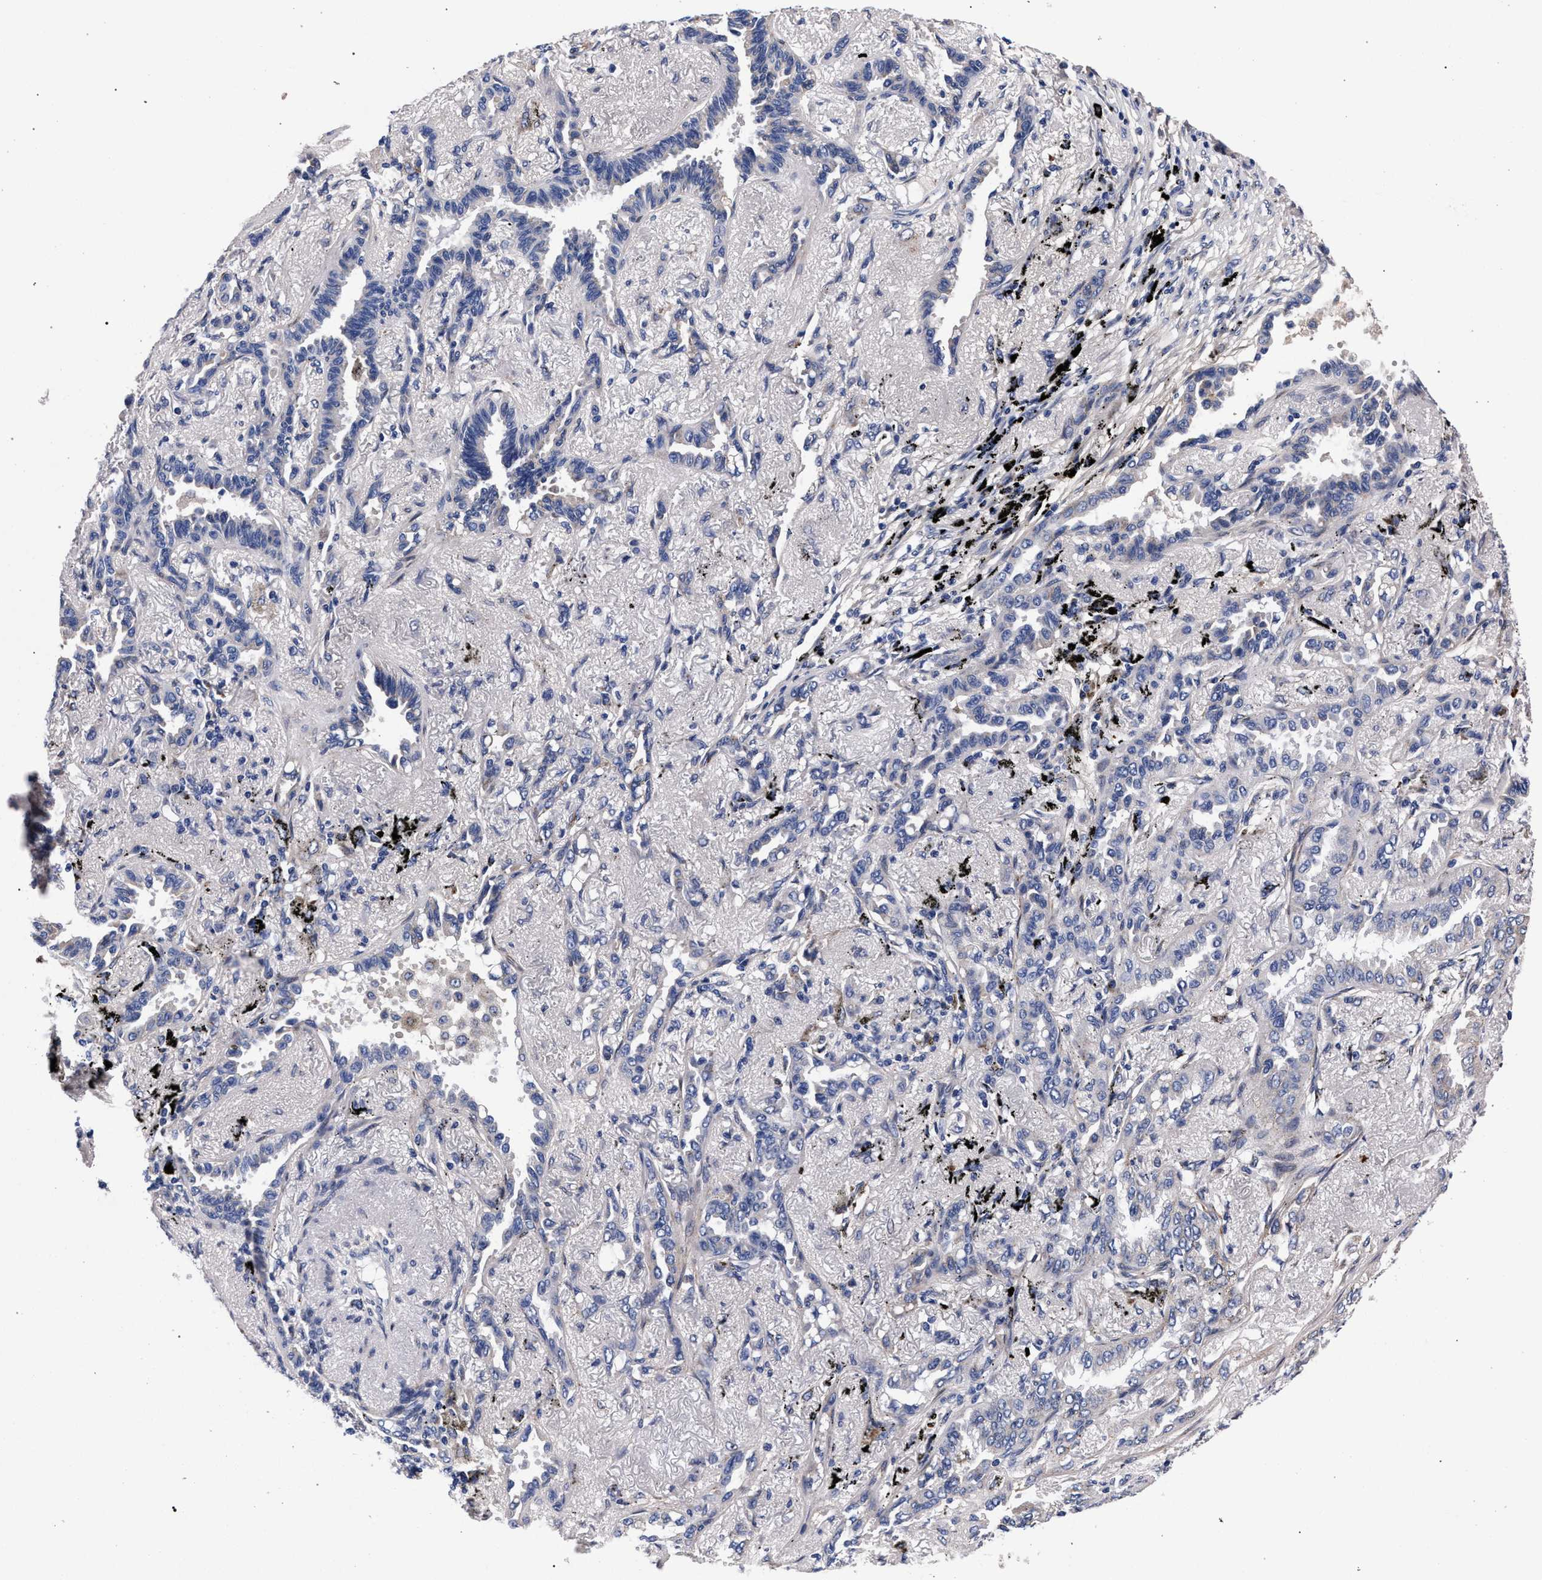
{"staining": {"intensity": "negative", "quantity": "none", "location": "none"}, "tissue": "lung cancer", "cell_type": "Tumor cells", "image_type": "cancer", "snomed": [{"axis": "morphology", "description": "Adenocarcinoma, NOS"}, {"axis": "topography", "description": "Lung"}], "caption": "A high-resolution histopathology image shows immunohistochemistry (IHC) staining of lung cancer (adenocarcinoma), which demonstrates no significant positivity in tumor cells.", "gene": "ACOX1", "patient": {"sex": "male", "age": 59}}